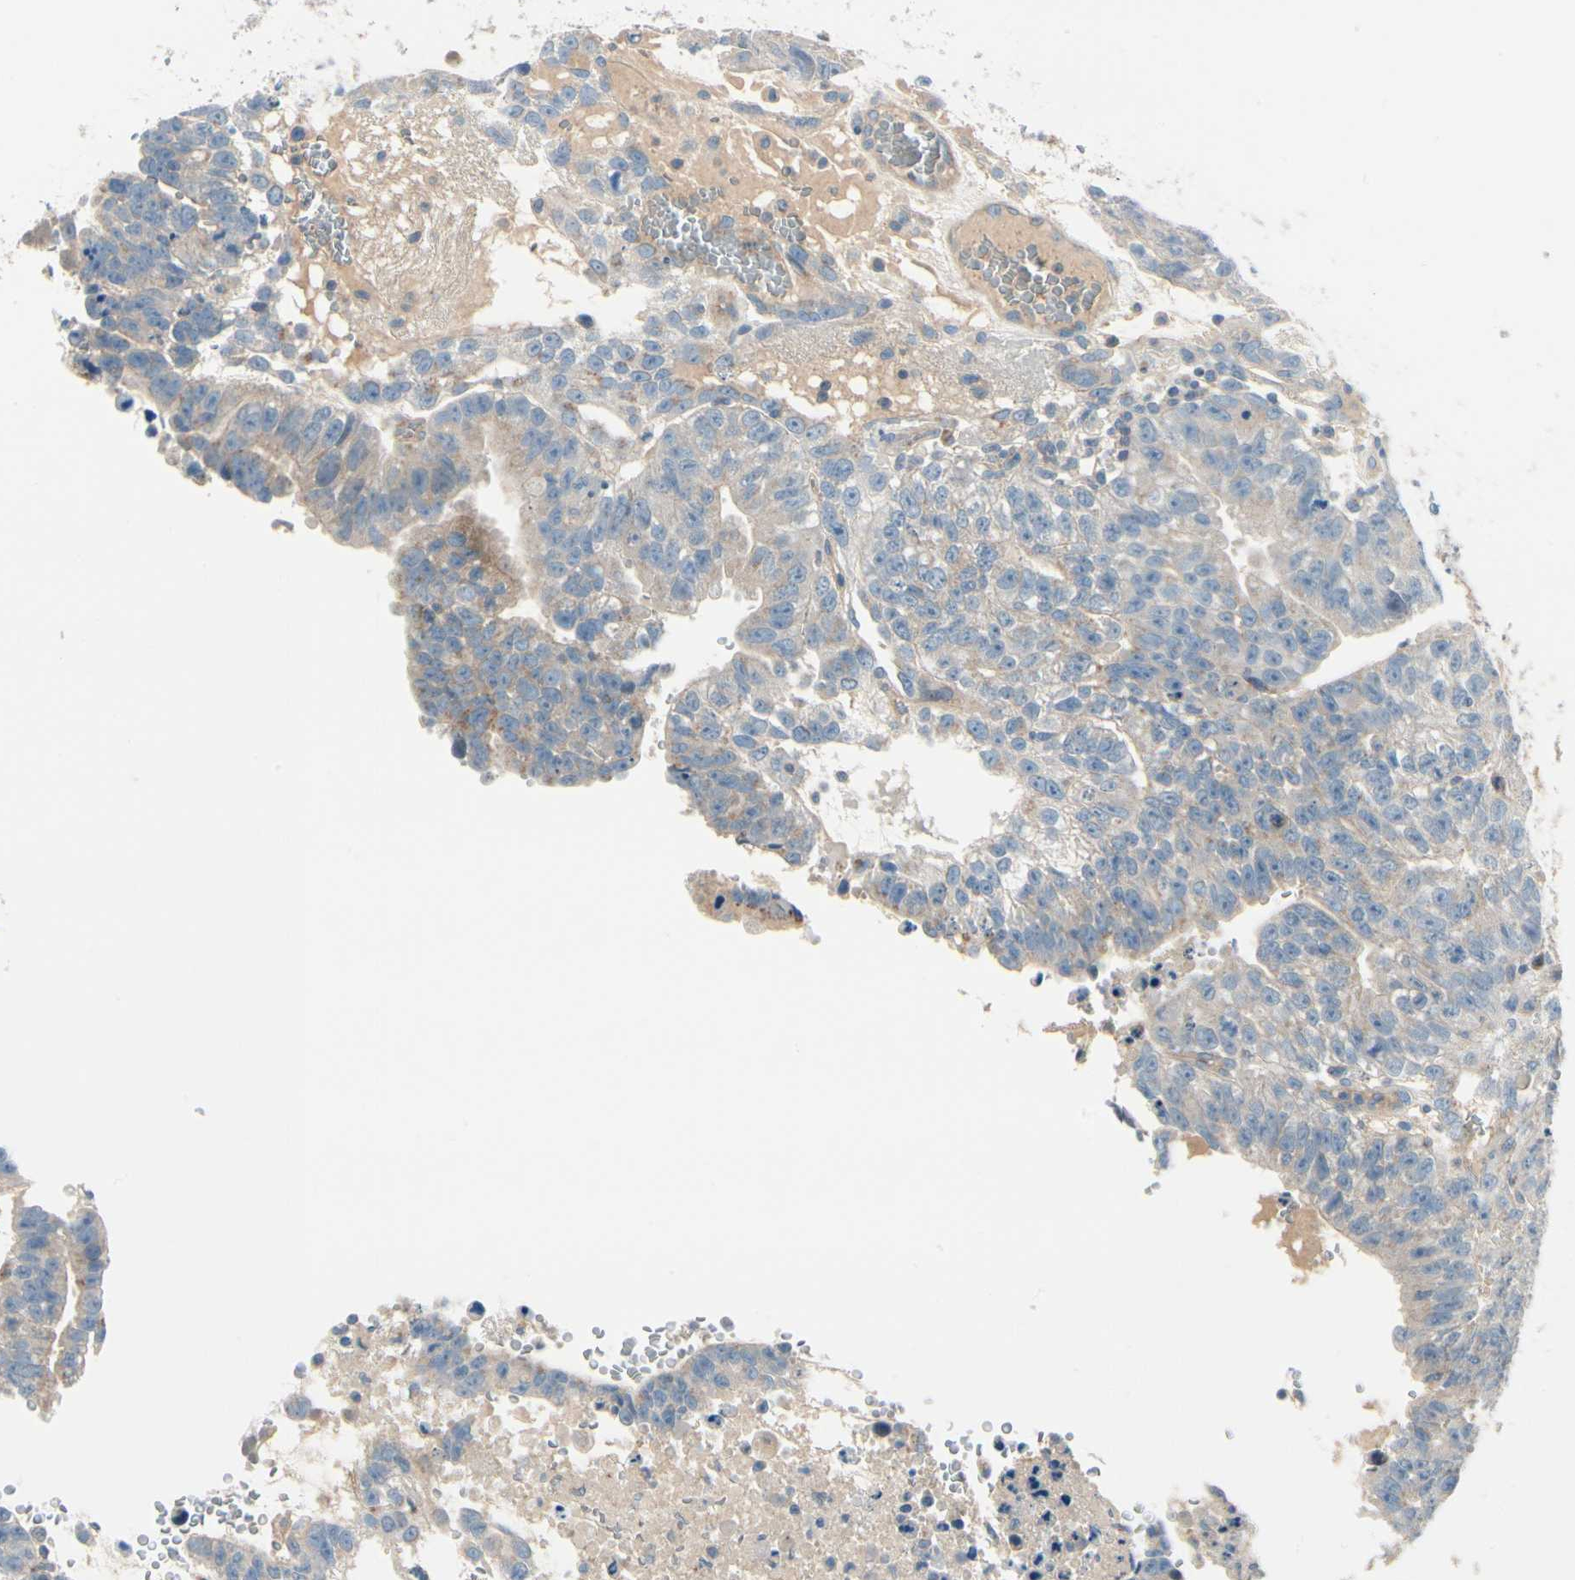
{"staining": {"intensity": "weak", "quantity": ">75%", "location": "cytoplasmic/membranous"}, "tissue": "testis cancer", "cell_type": "Tumor cells", "image_type": "cancer", "snomed": [{"axis": "morphology", "description": "Seminoma, NOS"}, {"axis": "morphology", "description": "Carcinoma, Embryonal, NOS"}, {"axis": "topography", "description": "Testis"}], "caption": "Human testis cancer stained for a protein (brown) reveals weak cytoplasmic/membranous positive expression in about >75% of tumor cells.", "gene": "ABCA3", "patient": {"sex": "male", "age": 52}}